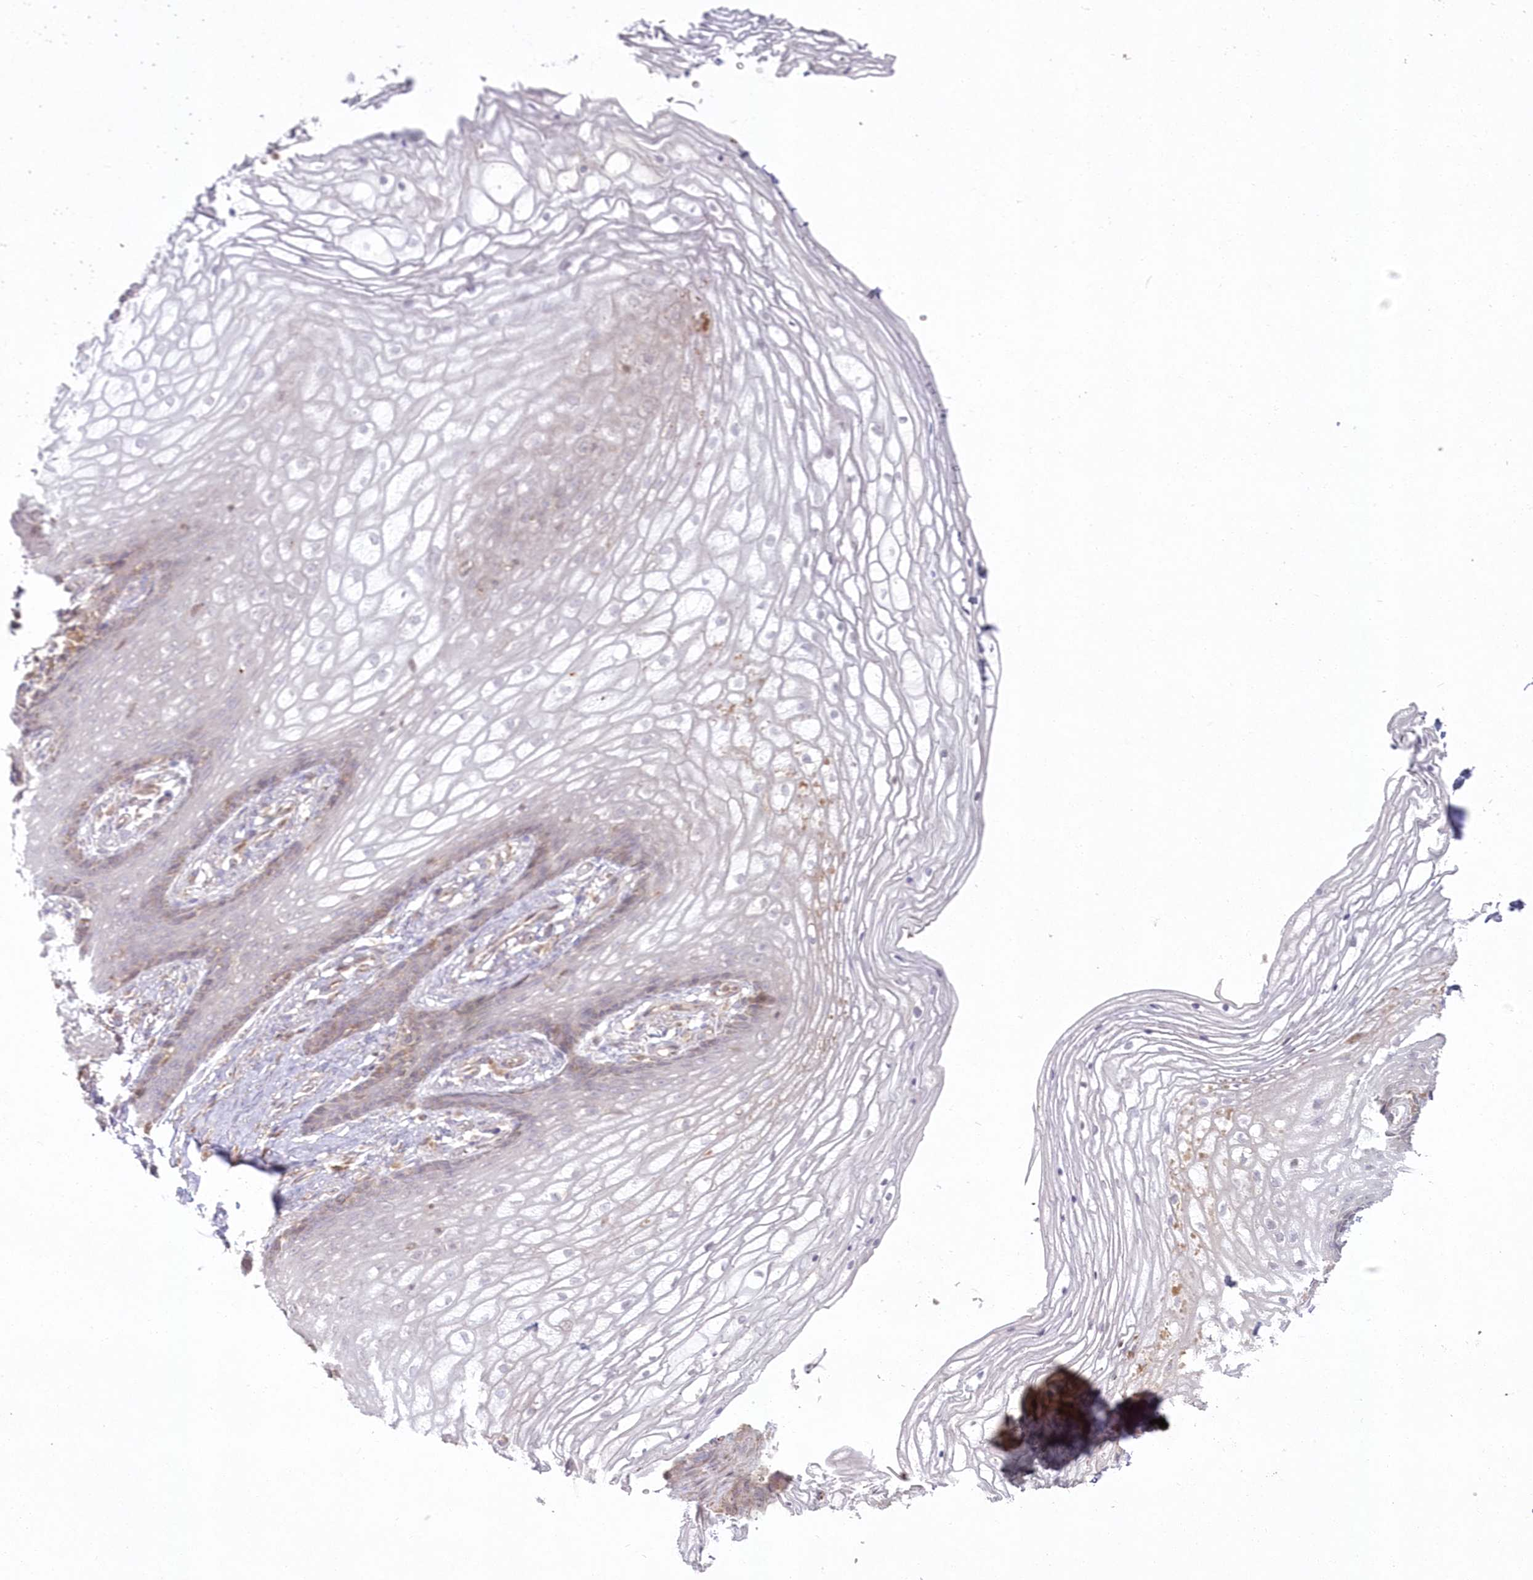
{"staining": {"intensity": "weak", "quantity": "<25%", "location": "cytoplasmic/membranous"}, "tissue": "vagina", "cell_type": "Squamous epithelial cells", "image_type": "normal", "snomed": [{"axis": "morphology", "description": "Normal tissue, NOS"}, {"axis": "topography", "description": "Vagina"}], "caption": "Human vagina stained for a protein using immunohistochemistry exhibits no expression in squamous epithelial cells.", "gene": "ARSB", "patient": {"sex": "female", "age": 60}}